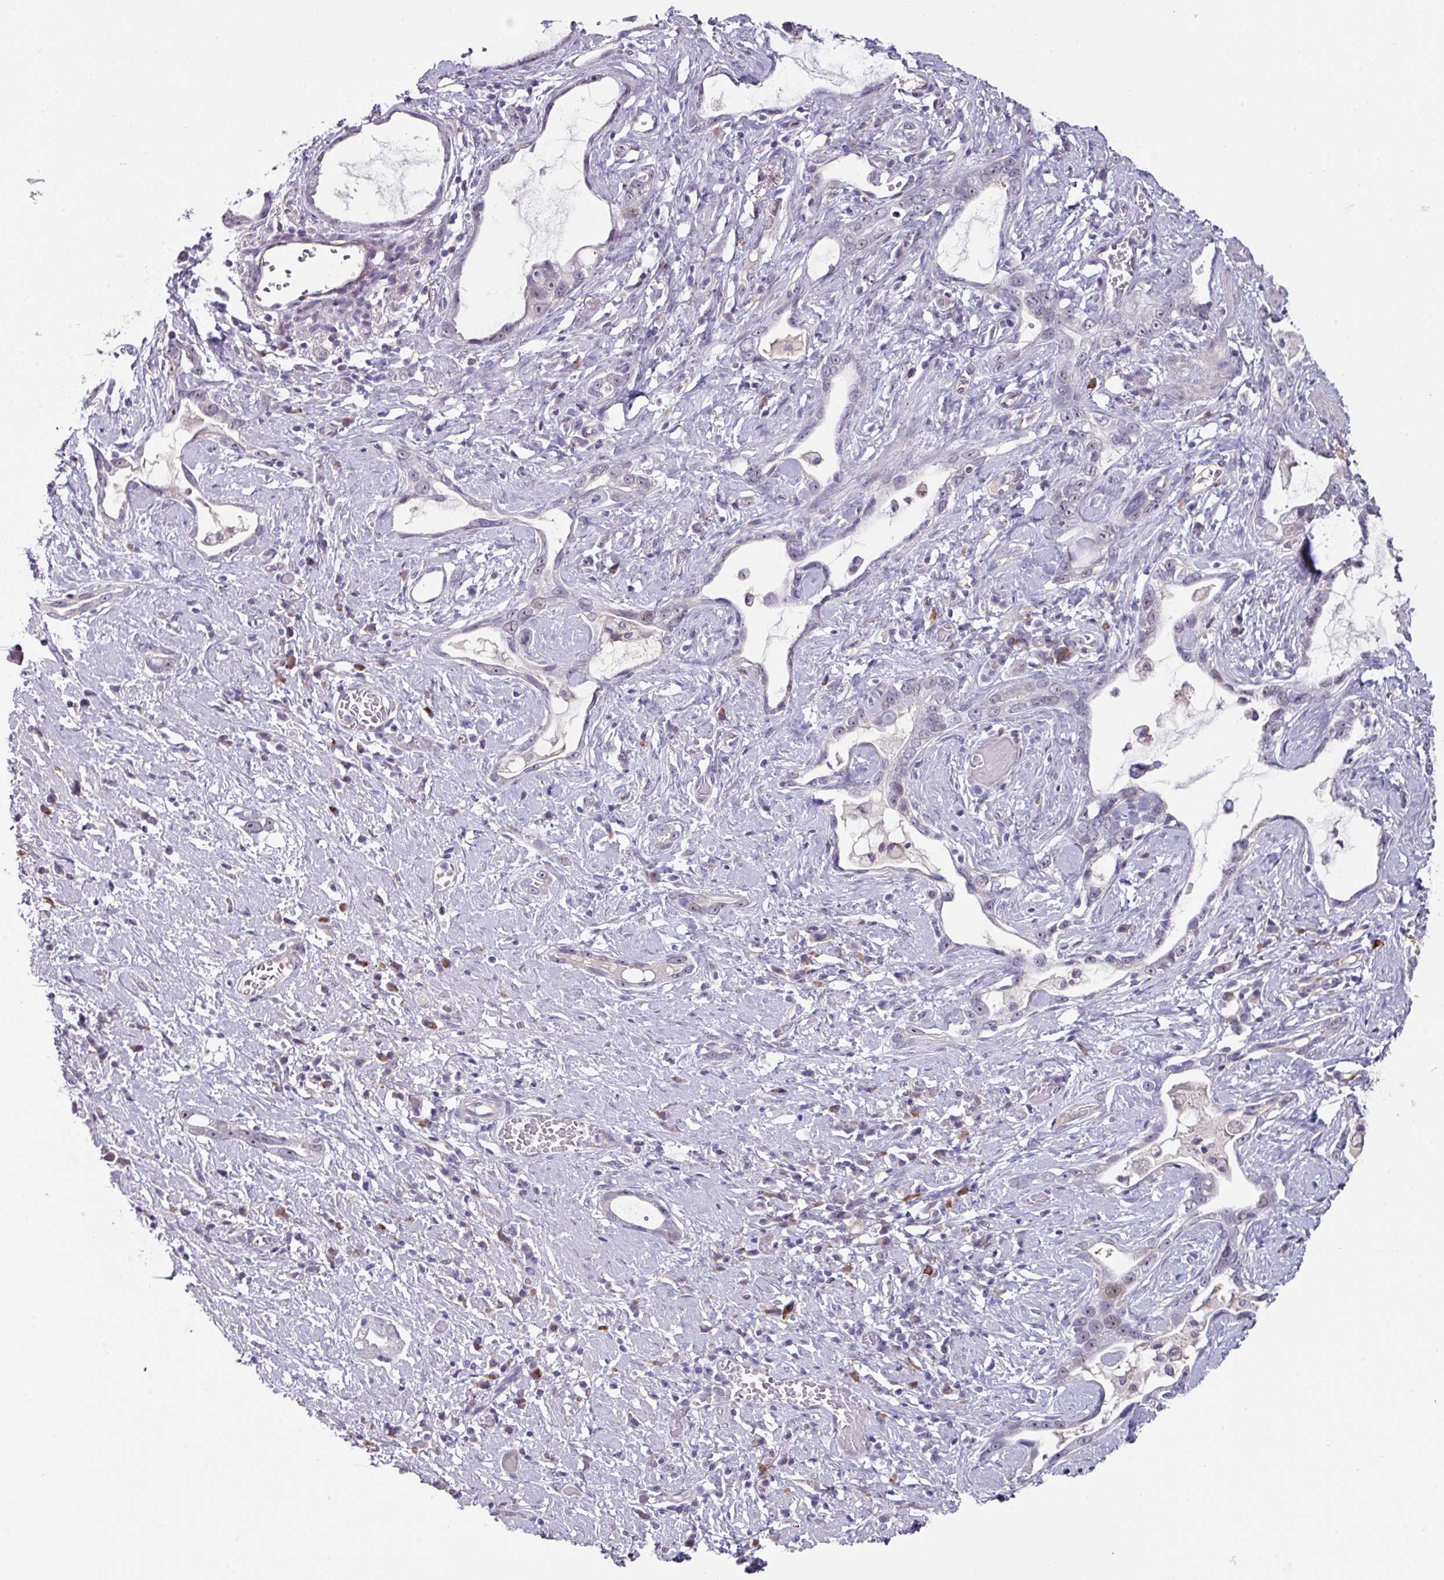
{"staining": {"intensity": "negative", "quantity": "none", "location": "none"}, "tissue": "stomach cancer", "cell_type": "Tumor cells", "image_type": "cancer", "snomed": [{"axis": "morphology", "description": "Adenocarcinoma, NOS"}, {"axis": "topography", "description": "Stomach"}], "caption": "This is an IHC histopathology image of stomach adenocarcinoma. There is no positivity in tumor cells.", "gene": "BMS1", "patient": {"sex": "male", "age": 55}}